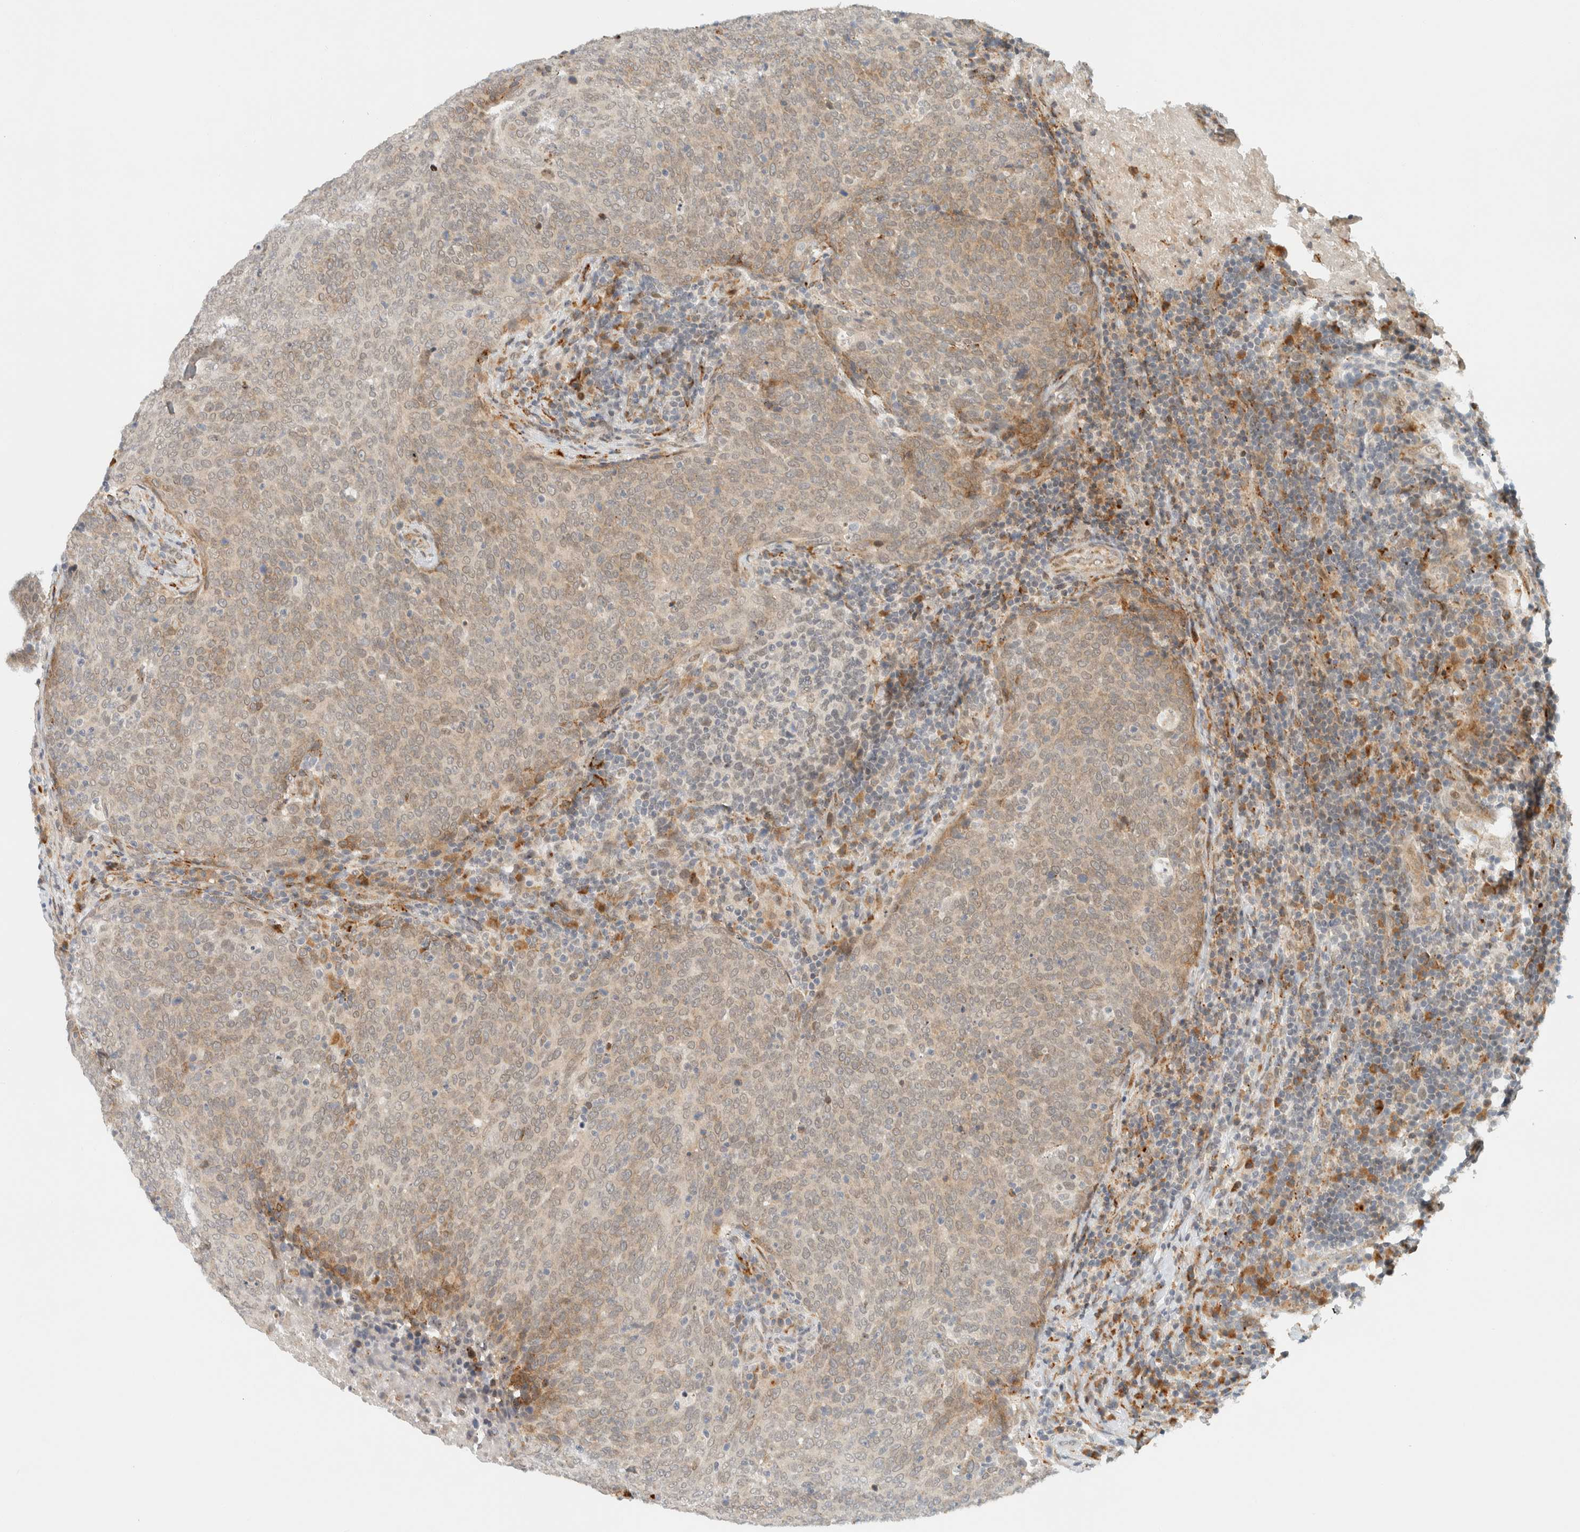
{"staining": {"intensity": "weak", "quantity": "<25%", "location": "cytoplasmic/membranous"}, "tissue": "head and neck cancer", "cell_type": "Tumor cells", "image_type": "cancer", "snomed": [{"axis": "morphology", "description": "Squamous cell carcinoma, NOS"}, {"axis": "morphology", "description": "Squamous cell carcinoma, metastatic, NOS"}, {"axis": "topography", "description": "Lymph node"}, {"axis": "topography", "description": "Head-Neck"}], "caption": "Head and neck cancer (metastatic squamous cell carcinoma) was stained to show a protein in brown. There is no significant positivity in tumor cells. (DAB (3,3'-diaminobenzidine) IHC, high magnification).", "gene": "ITPRID1", "patient": {"sex": "male", "age": 62}}